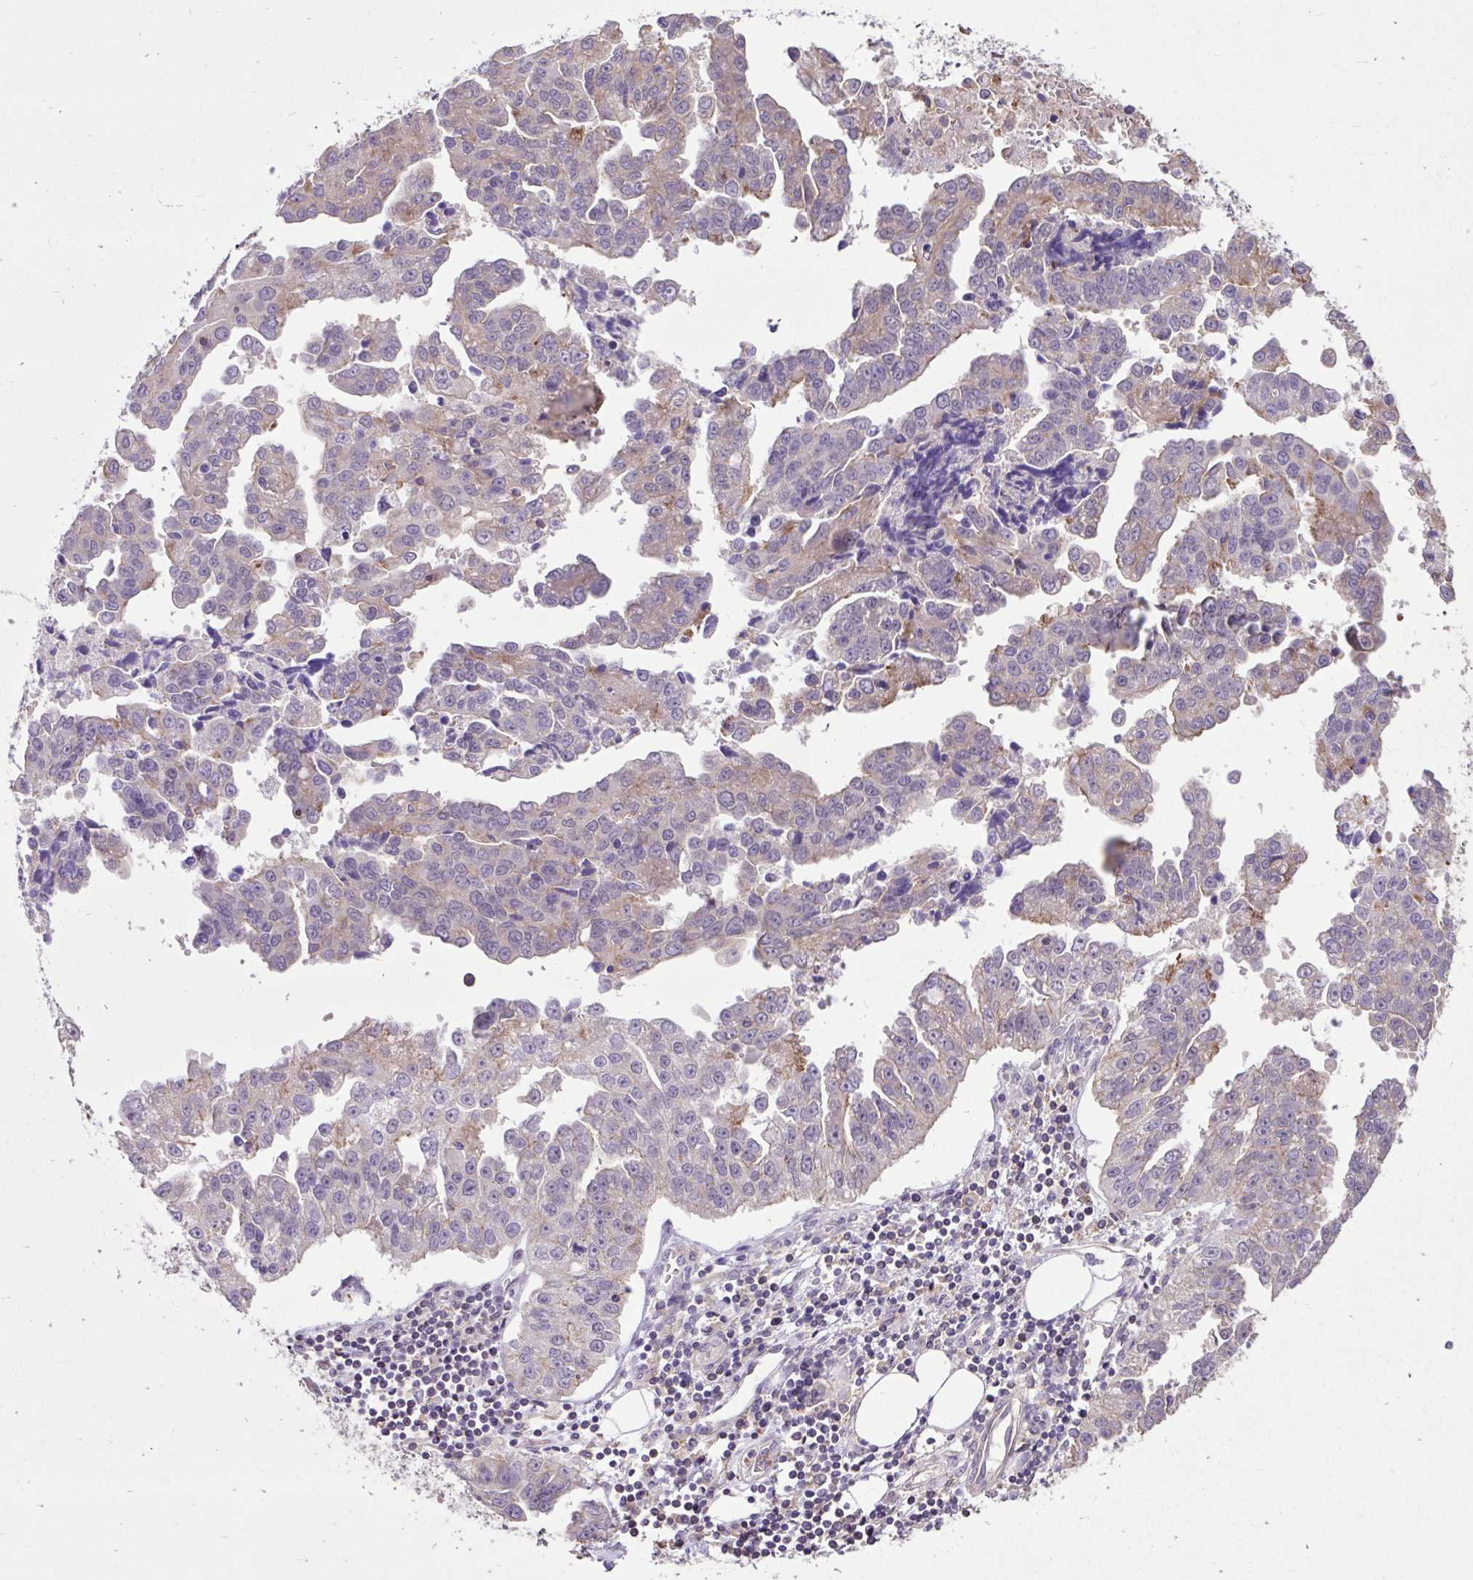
{"staining": {"intensity": "weak", "quantity": "<25%", "location": "cytoplasmic/membranous"}, "tissue": "ovarian cancer", "cell_type": "Tumor cells", "image_type": "cancer", "snomed": [{"axis": "morphology", "description": "Cystadenocarcinoma, serous, NOS"}, {"axis": "topography", "description": "Ovary"}], "caption": "High magnification brightfield microscopy of ovarian cancer stained with DAB (3,3'-diaminobenzidine) (brown) and counterstained with hematoxylin (blue): tumor cells show no significant positivity.", "gene": "IGFL2", "patient": {"sex": "female", "age": 75}}